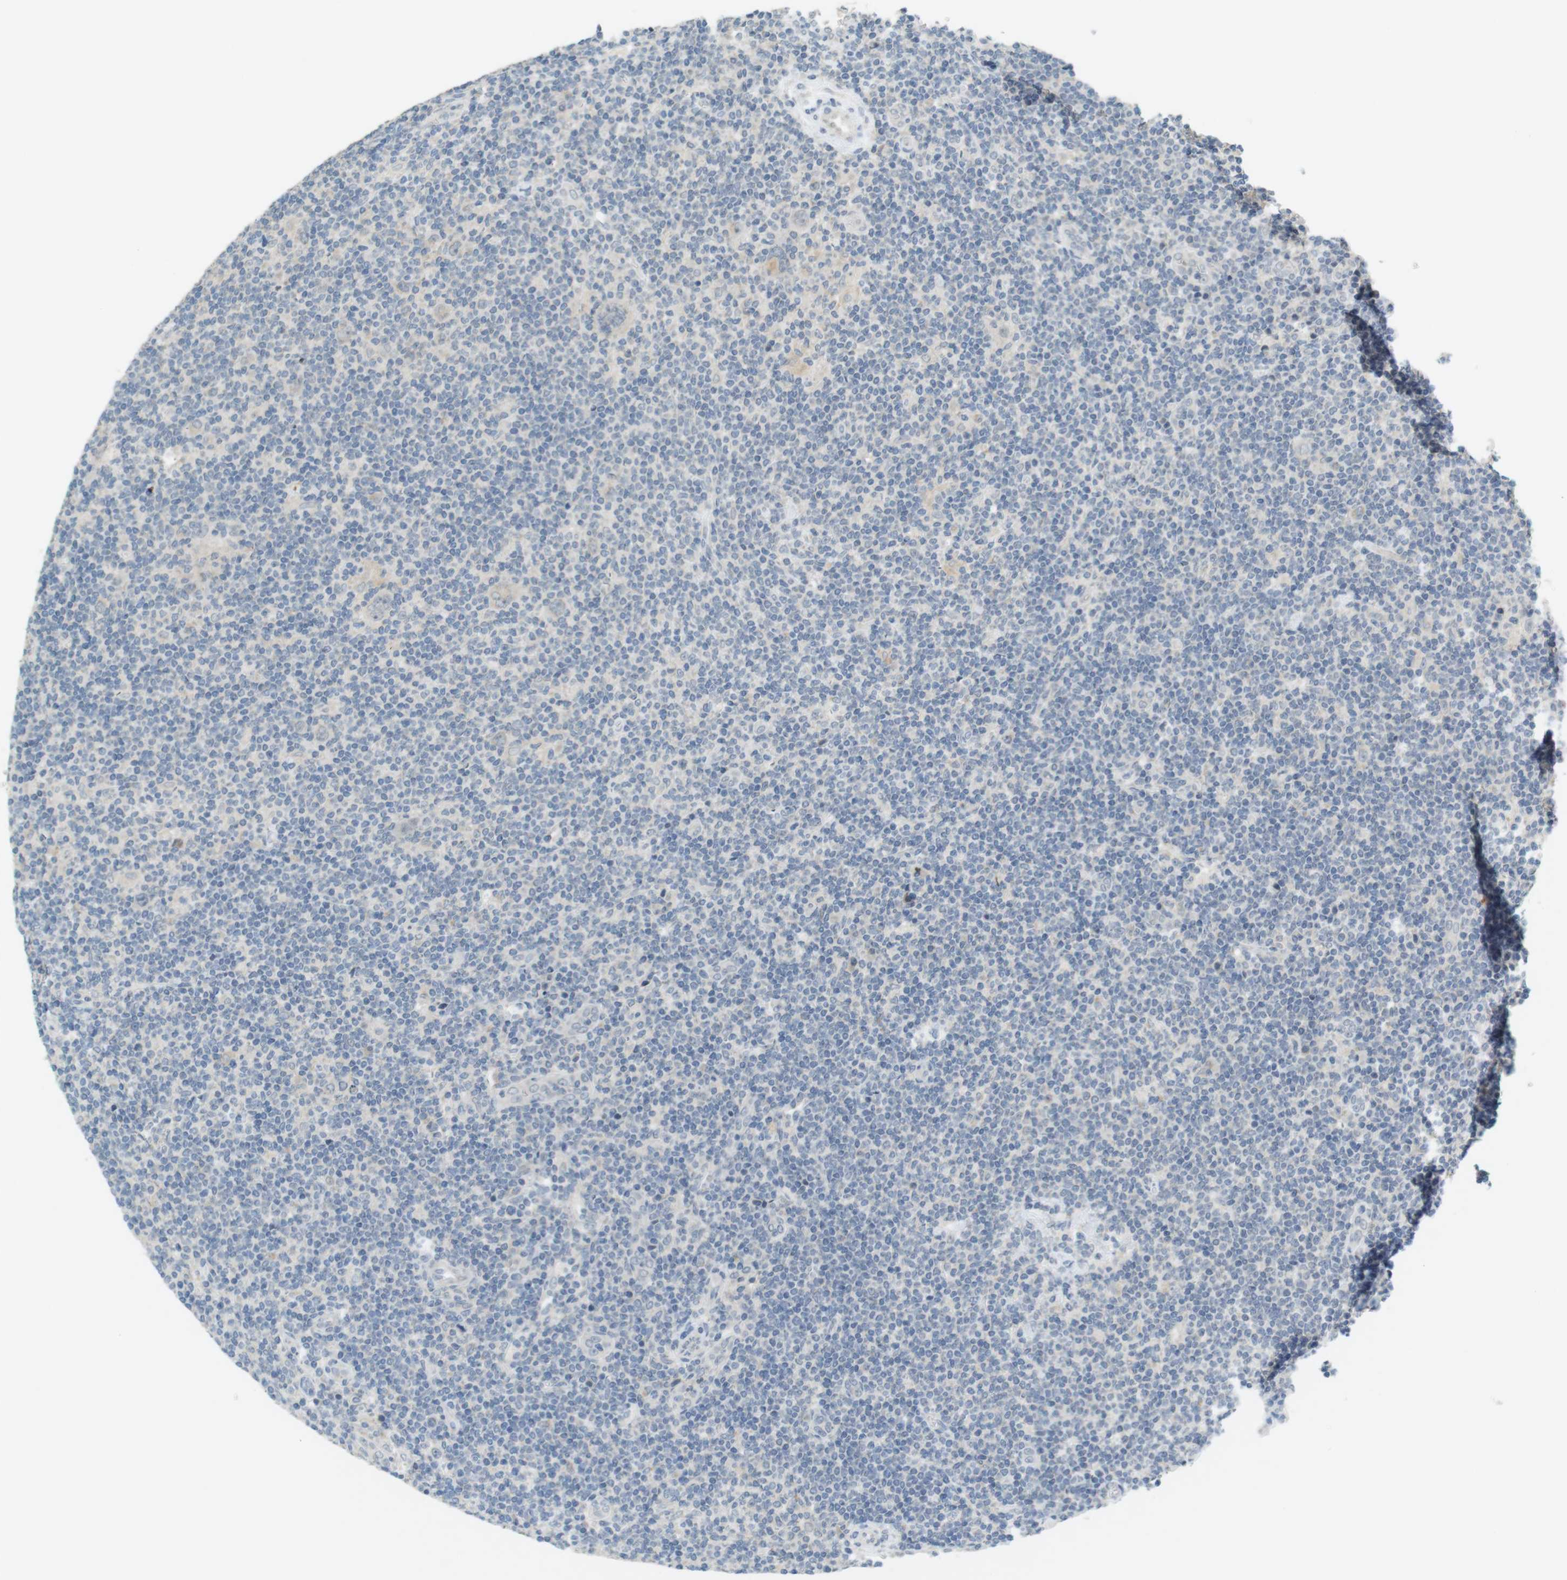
{"staining": {"intensity": "negative", "quantity": "none", "location": "none"}, "tissue": "lymphoma", "cell_type": "Tumor cells", "image_type": "cancer", "snomed": [{"axis": "morphology", "description": "Hodgkin's disease, NOS"}, {"axis": "topography", "description": "Lymph node"}], "caption": "An image of human Hodgkin's disease is negative for staining in tumor cells.", "gene": "MUC5B", "patient": {"sex": "female", "age": 57}}